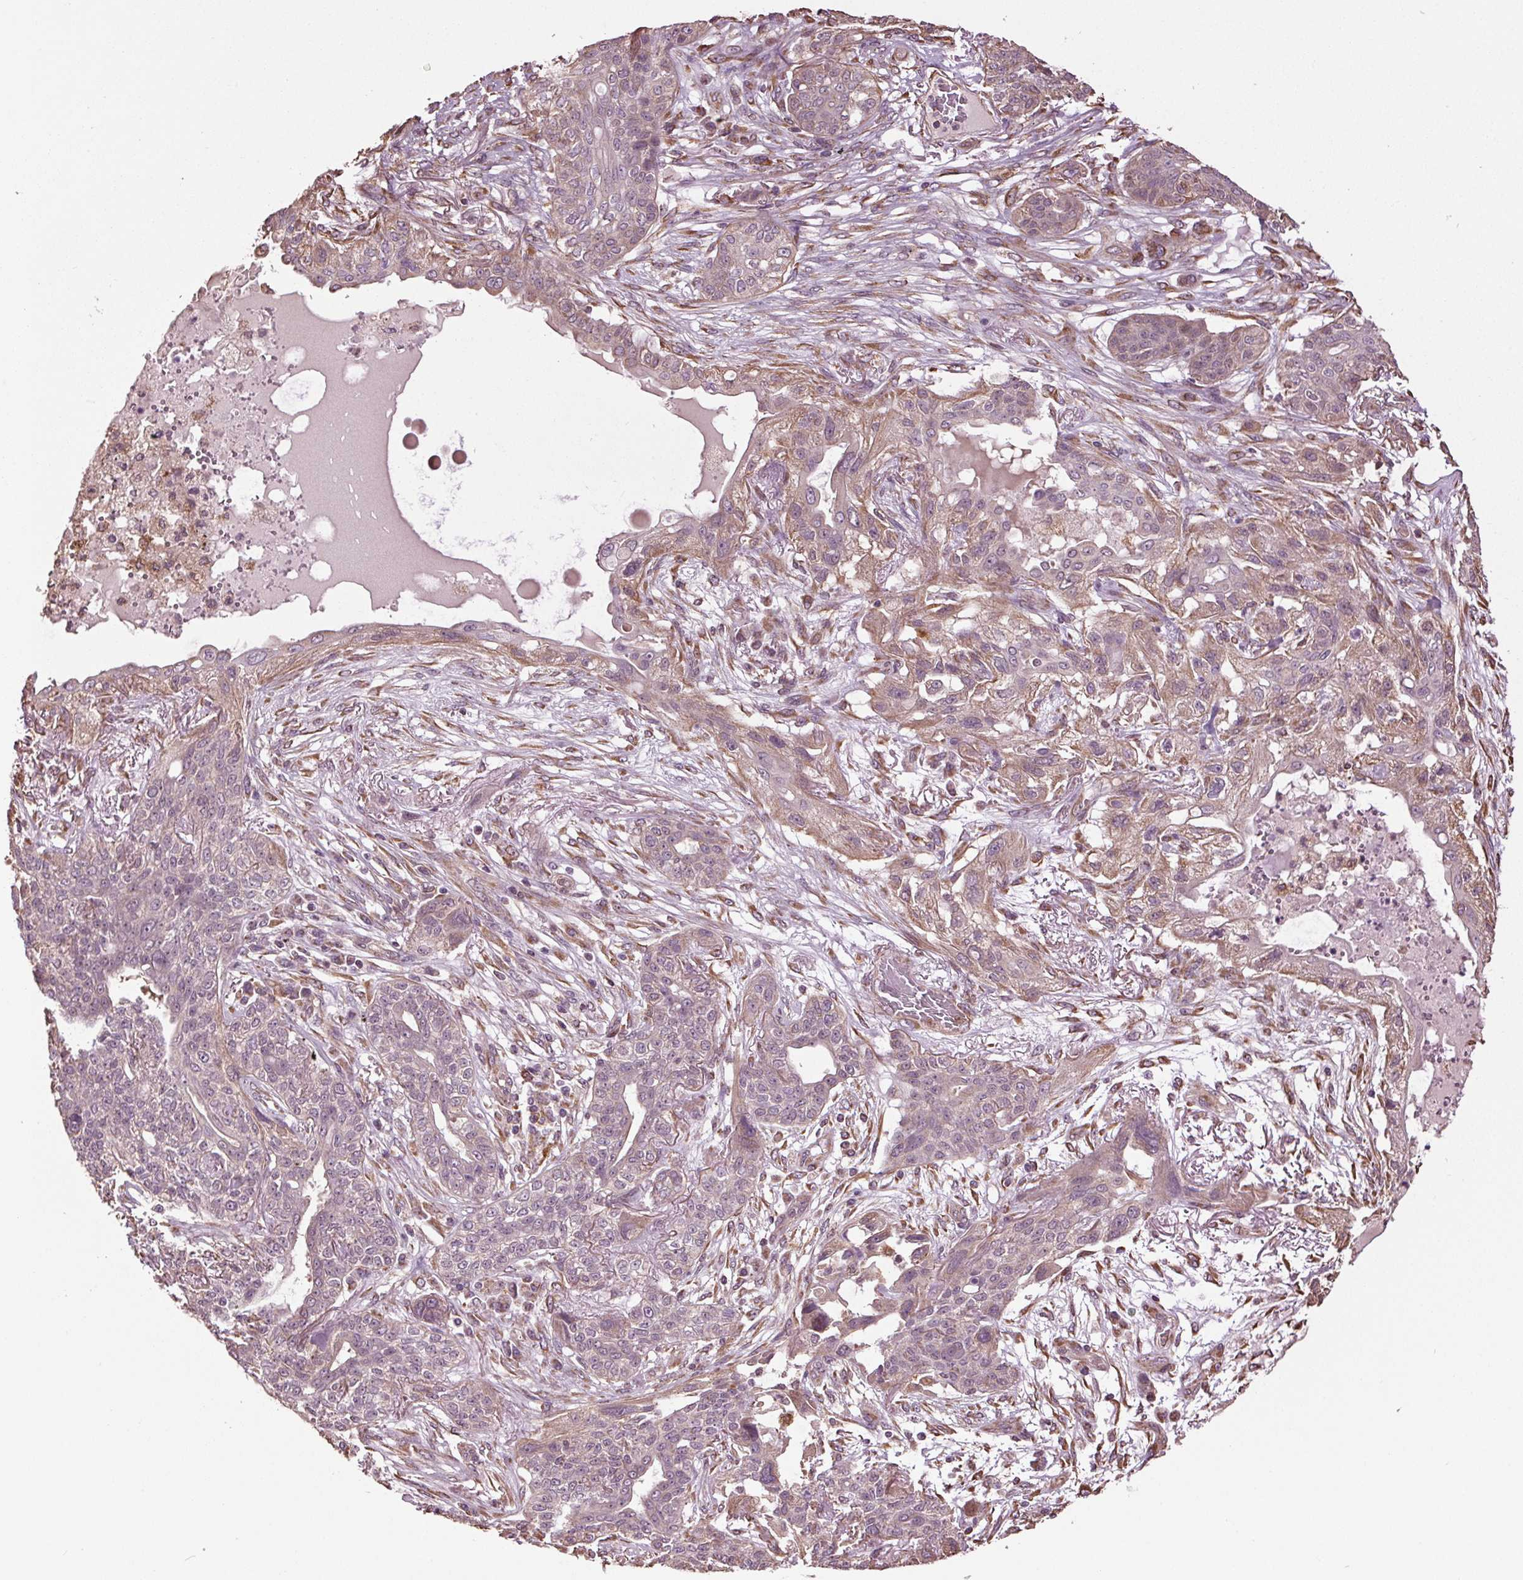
{"staining": {"intensity": "weak", "quantity": "<25%", "location": "cytoplasmic/membranous"}, "tissue": "lung cancer", "cell_type": "Tumor cells", "image_type": "cancer", "snomed": [{"axis": "morphology", "description": "Squamous cell carcinoma, NOS"}, {"axis": "topography", "description": "Lung"}], "caption": "A high-resolution micrograph shows immunohistochemistry staining of lung squamous cell carcinoma, which exhibits no significant positivity in tumor cells.", "gene": "RNPEP", "patient": {"sex": "female", "age": 70}}